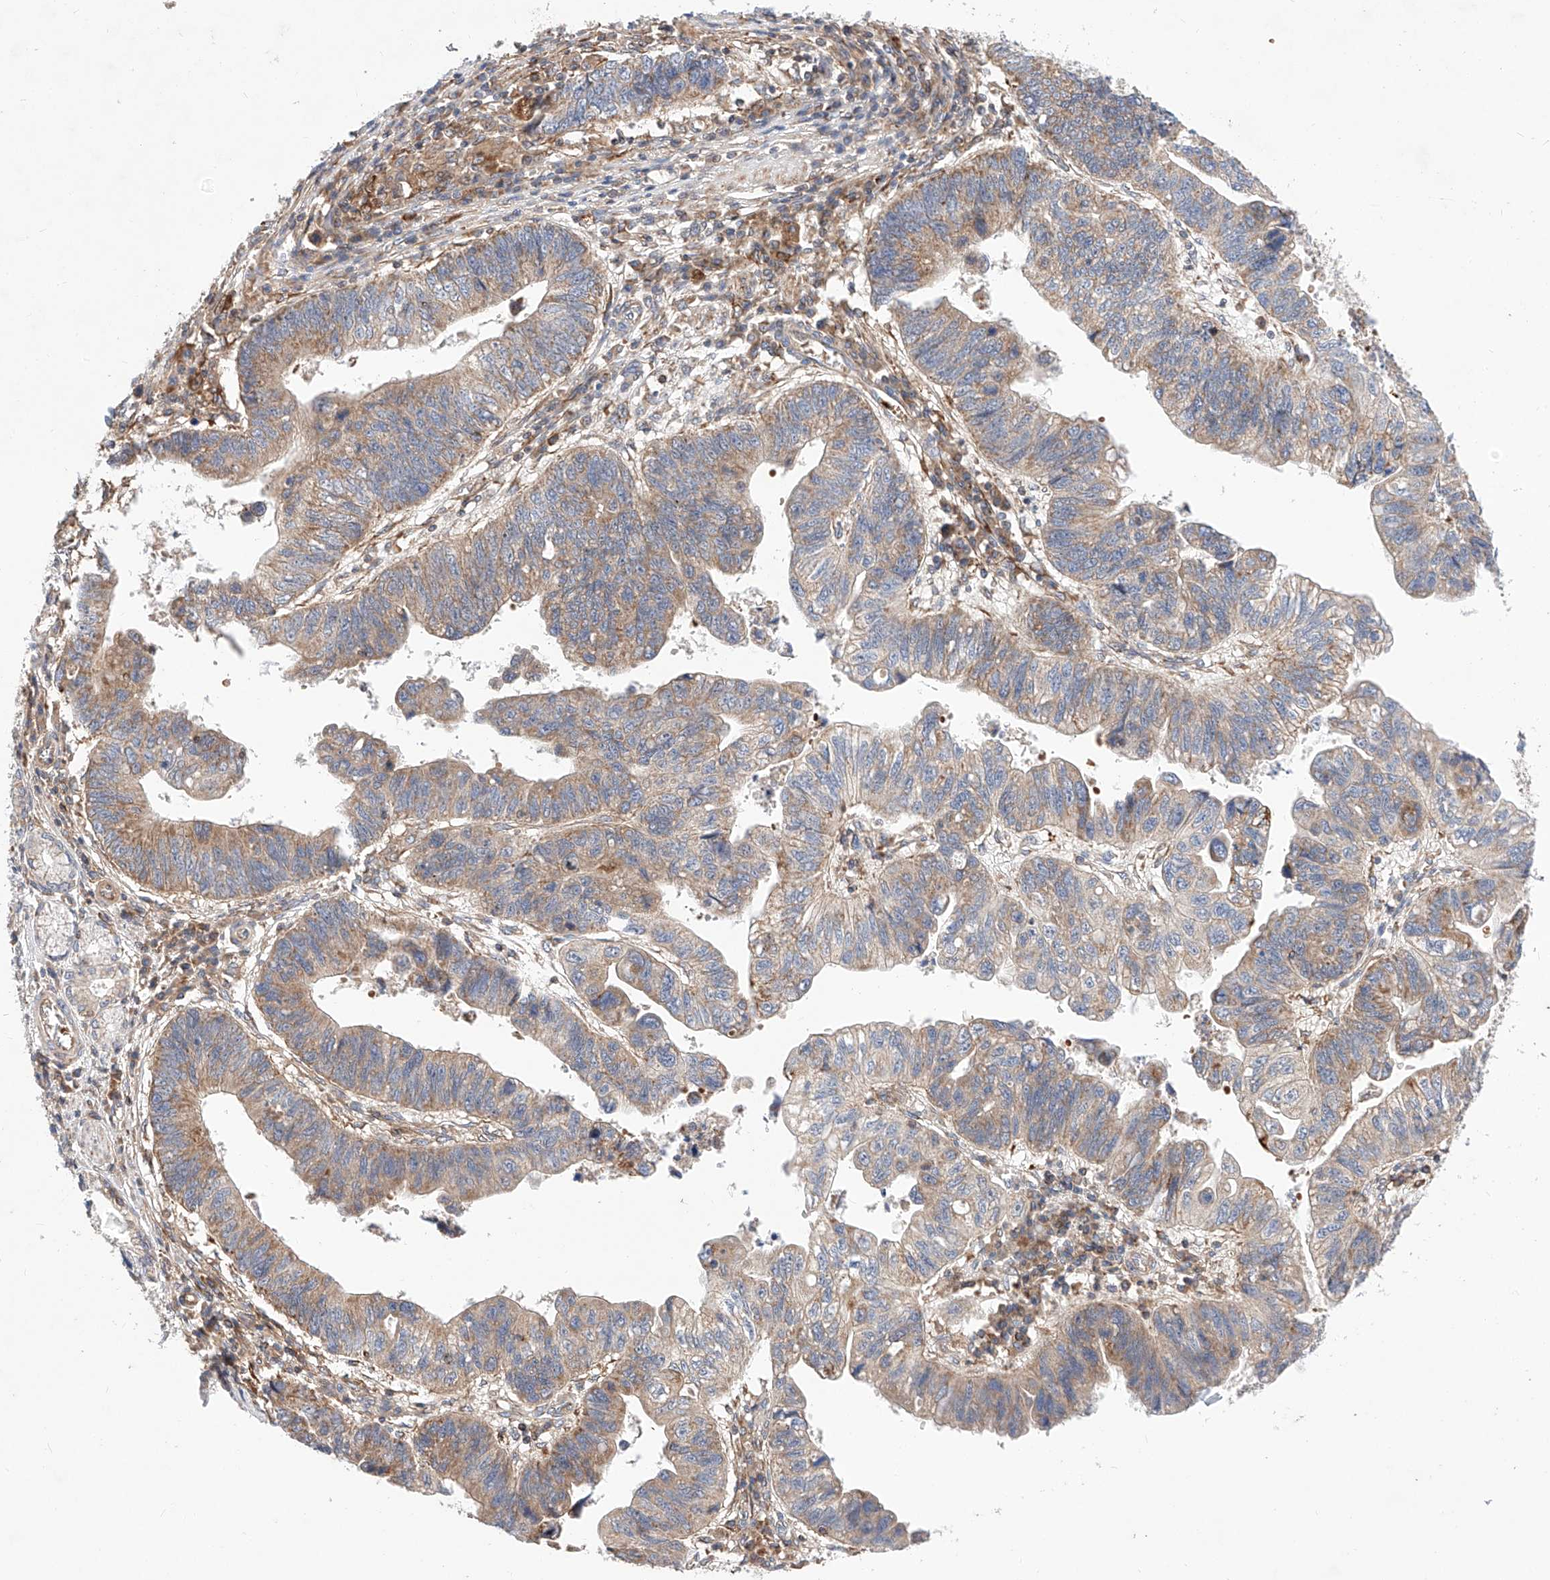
{"staining": {"intensity": "weak", "quantity": ">75%", "location": "cytoplasmic/membranous"}, "tissue": "stomach cancer", "cell_type": "Tumor cells", "image_type": "cancer", "snomed": [{"axis": "morphology", "description": "Adenocarcinoma, NOS"}, {"axis": "topography", "description": "Stomach"}], "caption": "Protein staining of stomach adenocarcinoma tissue demonstrates weak cytoplasmic/membranous positivity in approximately >75% of tumor cells. (Stains: DAB (3,3'-diaminobenzidine) in brown, nuclei in blue, Microscopy: brightfield microscopy at high magnification).", "gene": "NR1D1", "patient": {"sex": "male", "age": 59}}